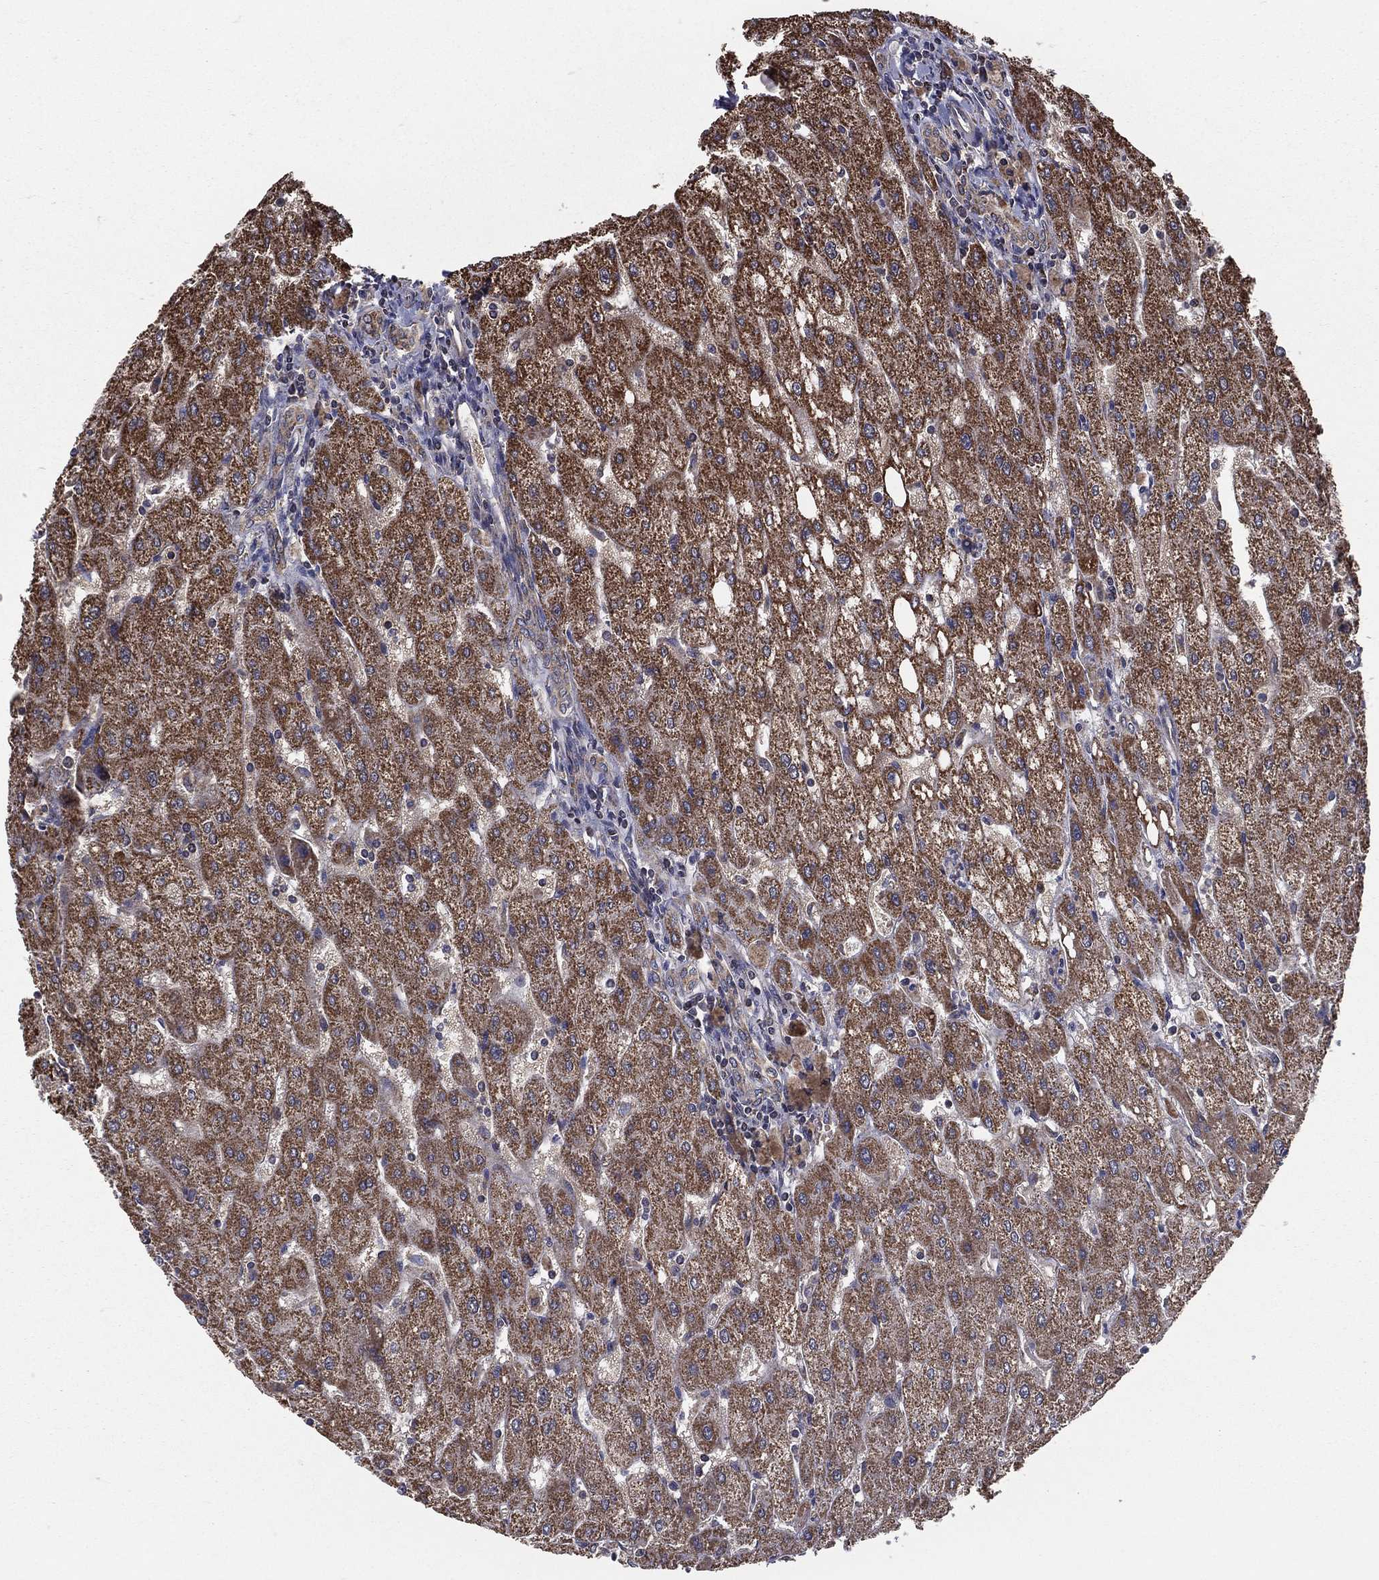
{"staining": {"intensity": "negative", "quantity": "none", "location": "none"}, "tissue": "liver", "cell_type": "Cholangiocytes", "image_type": "normal", "snomed": [{"axis": "morphology", "description": "Normal tissue, NOS"}, {"axis": "topography", "description": "Liver"}], "caption": "The image shows no significant positivity in cholangiocytes of liver.", "gene": "ENSG00000288684", "patient": {"sex": "male", "age": 67}}